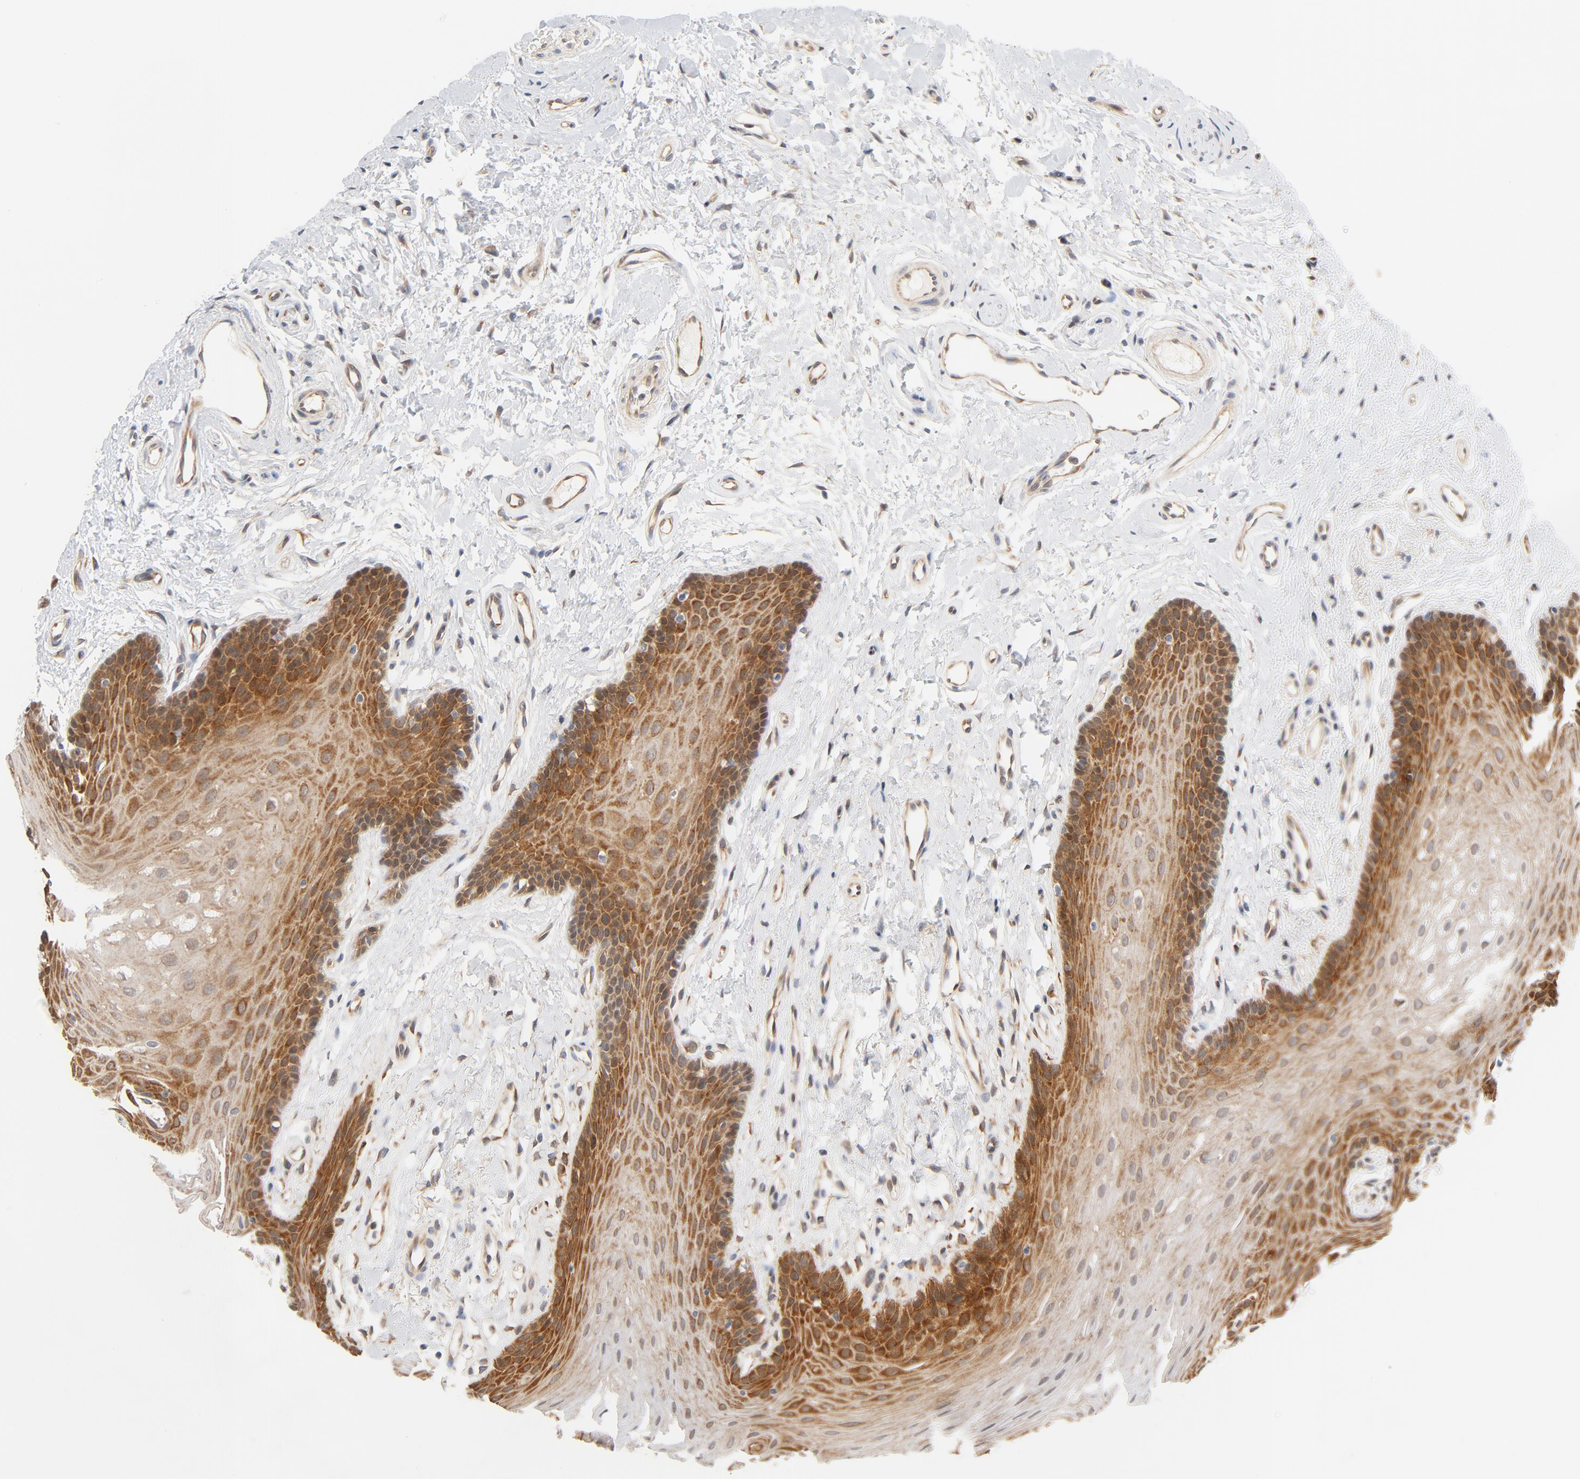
{"staining": {"intensity": "moderate", "quantity": ">75%", "location": "cytoplasmic/membranous"}, "tissue": "oral mucosa", "cell_type": "Squamous epithelial cells", "image_type": "normal", "snomed": [{"axis": "morphology", "description": "Normal tissue, NOS"}, {"axis": "topography", "description": "Oral tissue"}], "caption": "Benign oral mucosa shows moderate cytoplasmic/membranous expression in approximately >75% of squamous epithelial cells.", "gene": "EIF4E", "patient": {"sex": "male", "age": 62}}